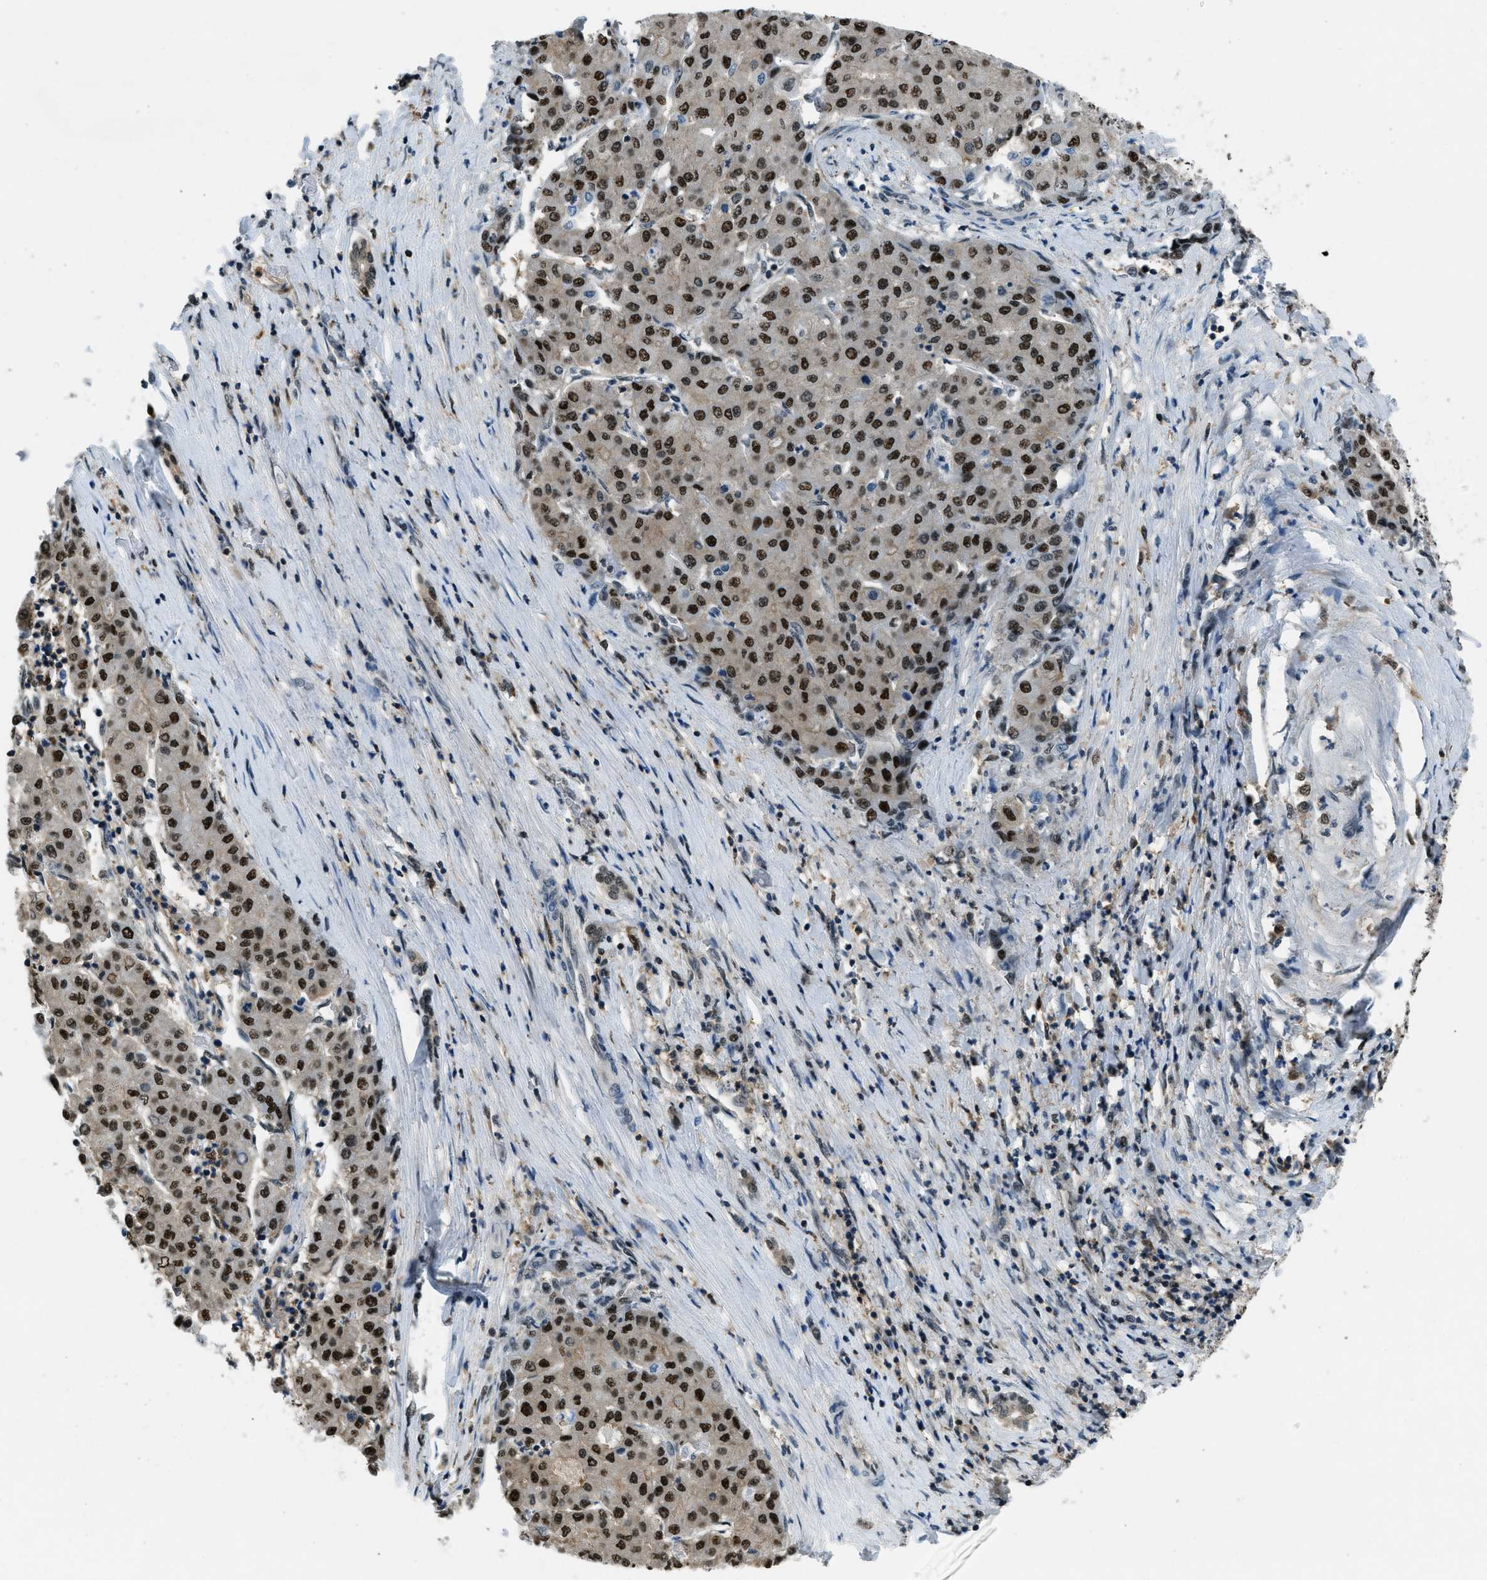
{"staining": {"intensity": "strong", "quantity": ">75%", "location": "nuclear"}, "tissue": "liver cancer", "cell_type": "Tumor cells", "image_type": "cancer", "snomed": [{"axis": "morphology", "description": "Carcinoma, Hepatocellular, NOS"}, {"axis": "topography", "description": "Liver"}], "caption": "Immunohistochemistry image of liver cancer stained for a protein (brown), which exhibits high levels of strong nuclear positivity in about >75% of tumor cells.", "gene": "OGFR", "patient": {"sex": "male", "age": 65}}